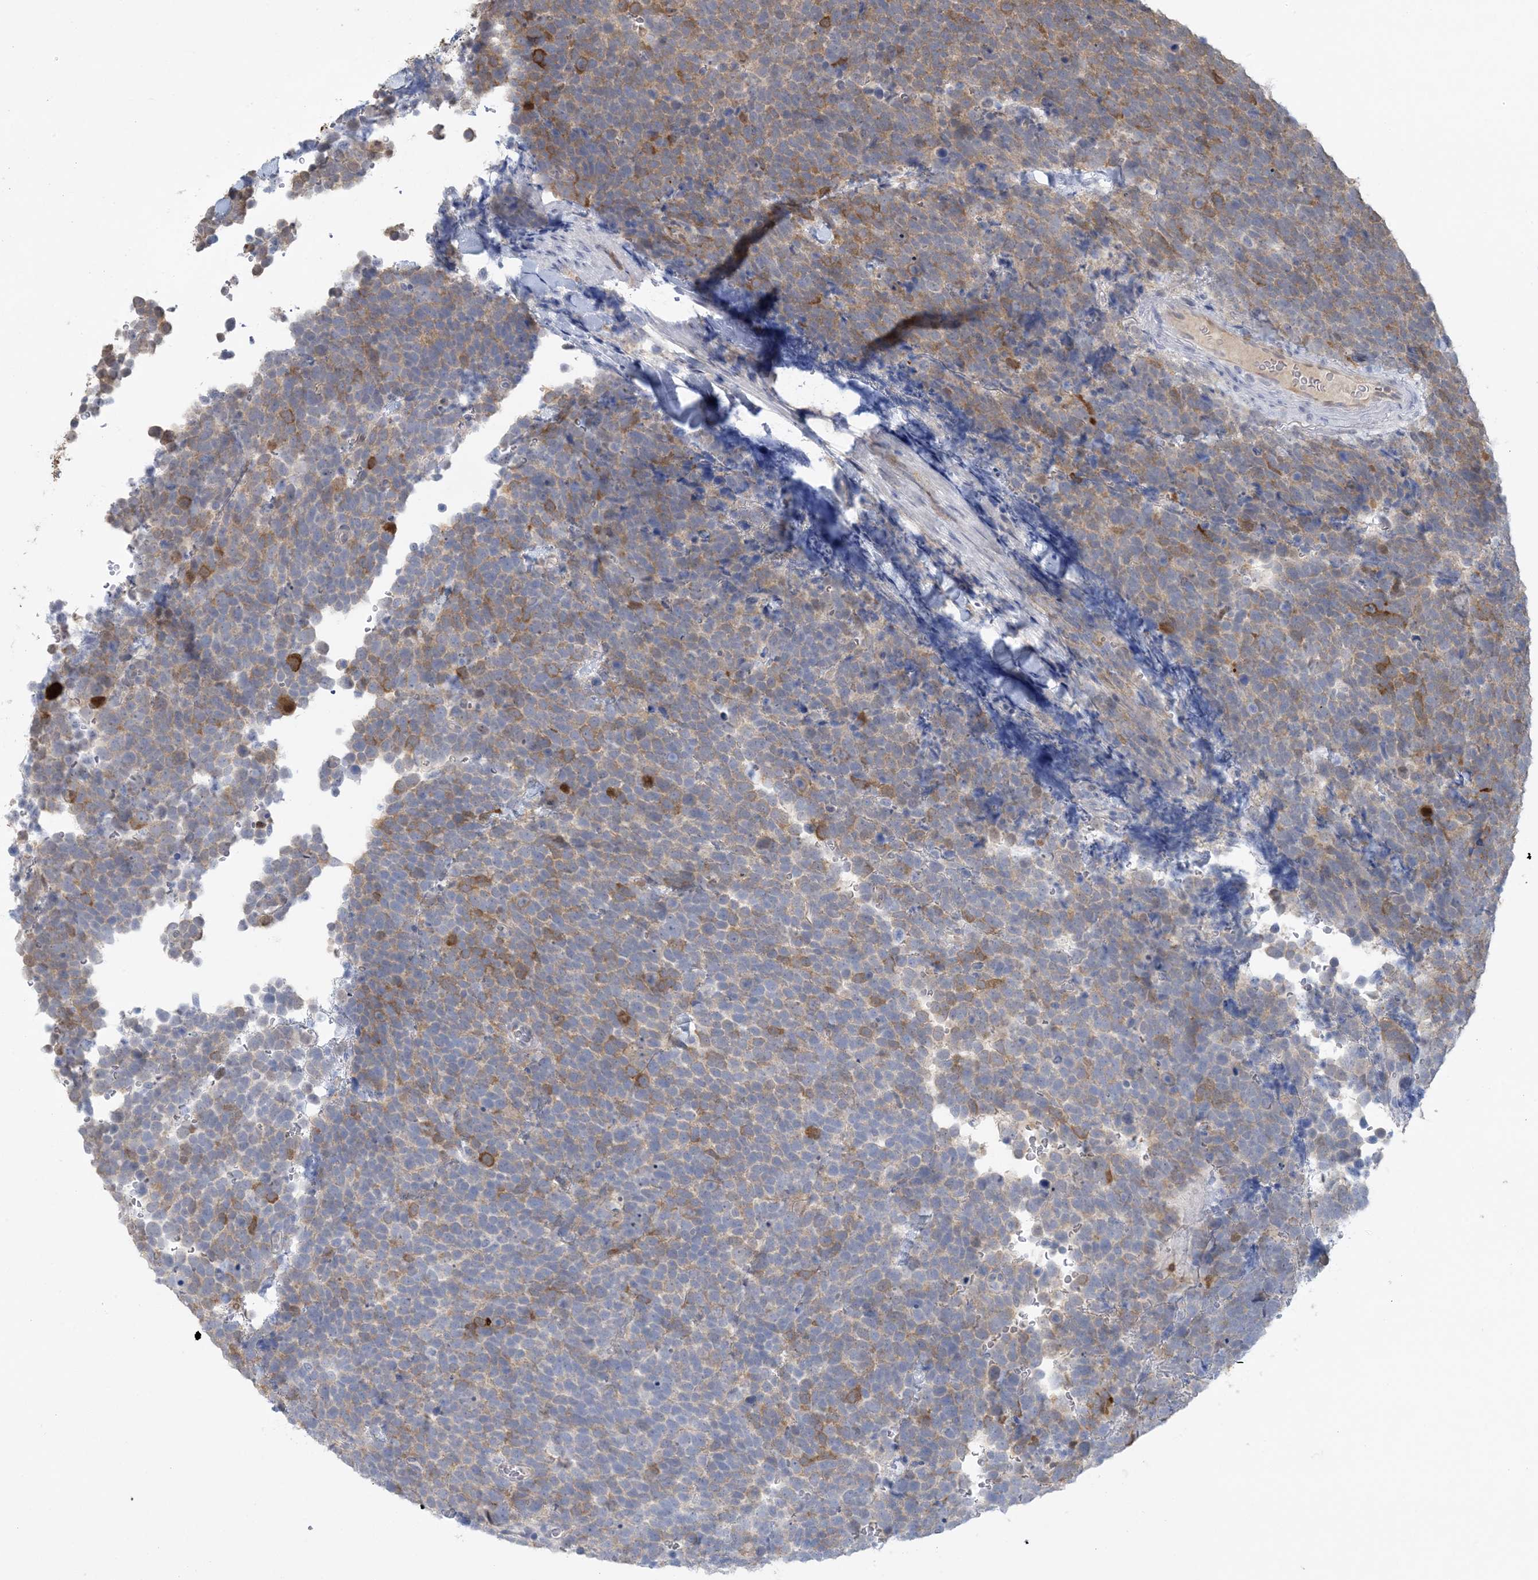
{"staining": {"intensity": "moderate", "quantity": "25%-75%", "location": "cytoplasmic/membranous"}, "tissue": "urothelial cancer", "cell_type": "Tumor cells", "image_type": "cancer", "snomed": [{"axis": "morphology", "description": "Urothelial carcinoma, High grade"}, {"axis": "topography", "description": "Urinary bladder"}], "caption": "IHC photomicrograph of human urothelial carcinoma (high-grade) stained for a protein (brown), which demonstrates medium levels of moderate cytoplasmic/membranous staining in about 25%-75% of tumor cells.", "gene": "HMGCS1", "patient": {"sex": "female", "age": 82}}